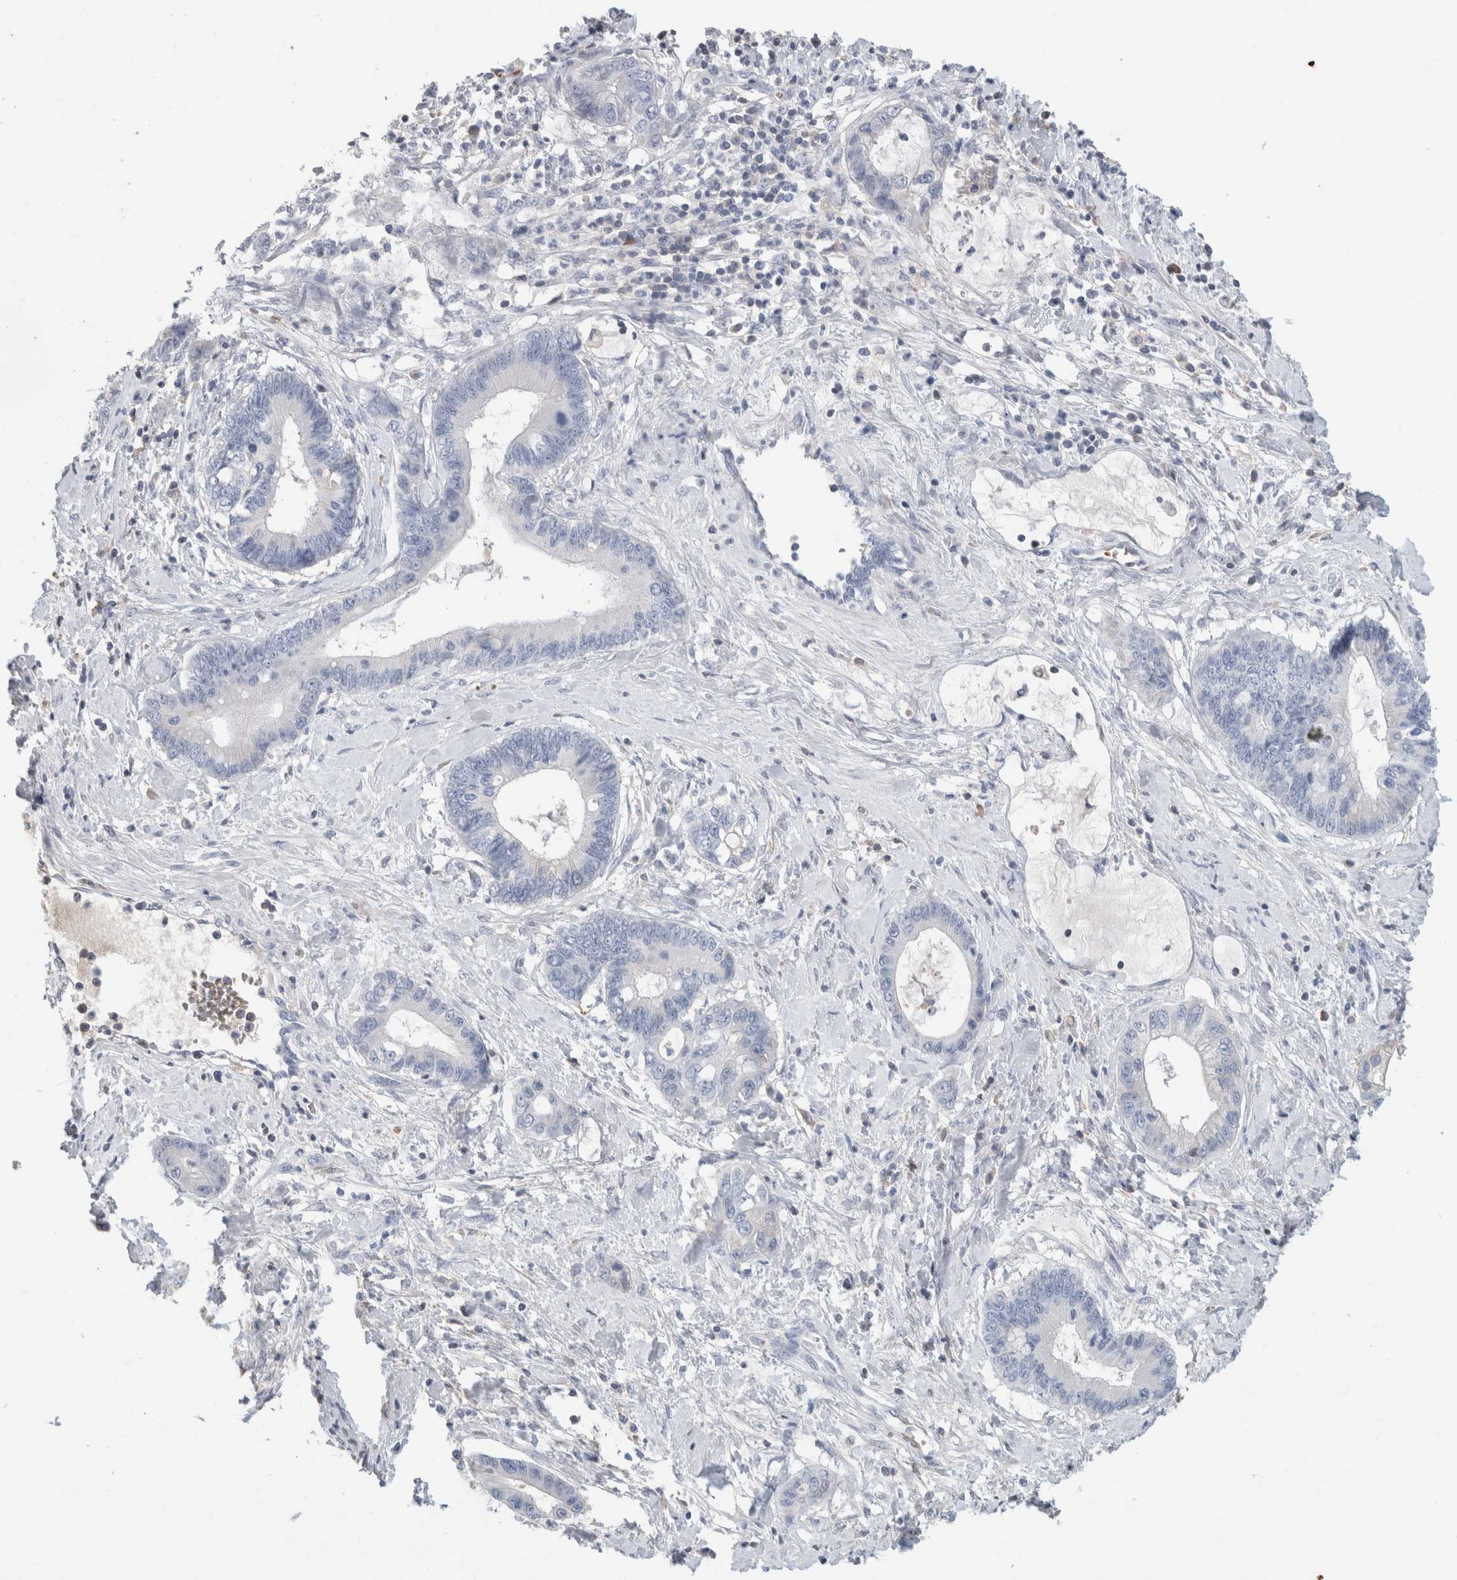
{"staining": {"intensity": "negative", "quantity": "none", "location": "none"}, "tissue": "cervical cancer", "cell_type": "Tumor cells", "image_type": "cancer", "snomed": [{"axis": "morphology", "description": "Adenocarcinoma, NOS"}, {"axis": "topography", "description": "Cervix"}], "caption": "Immunohistochemistry (IHC) of human cervical adenocarcinoma shows no expression in tumor cells. The staining was performed using DAB to visualize the protein expression in brown, while the nuclei were stained in blue with hematoxylin (Magnification: 20x).", "gene": "CA1", "patient": {"sex": "female", "age": 44}}